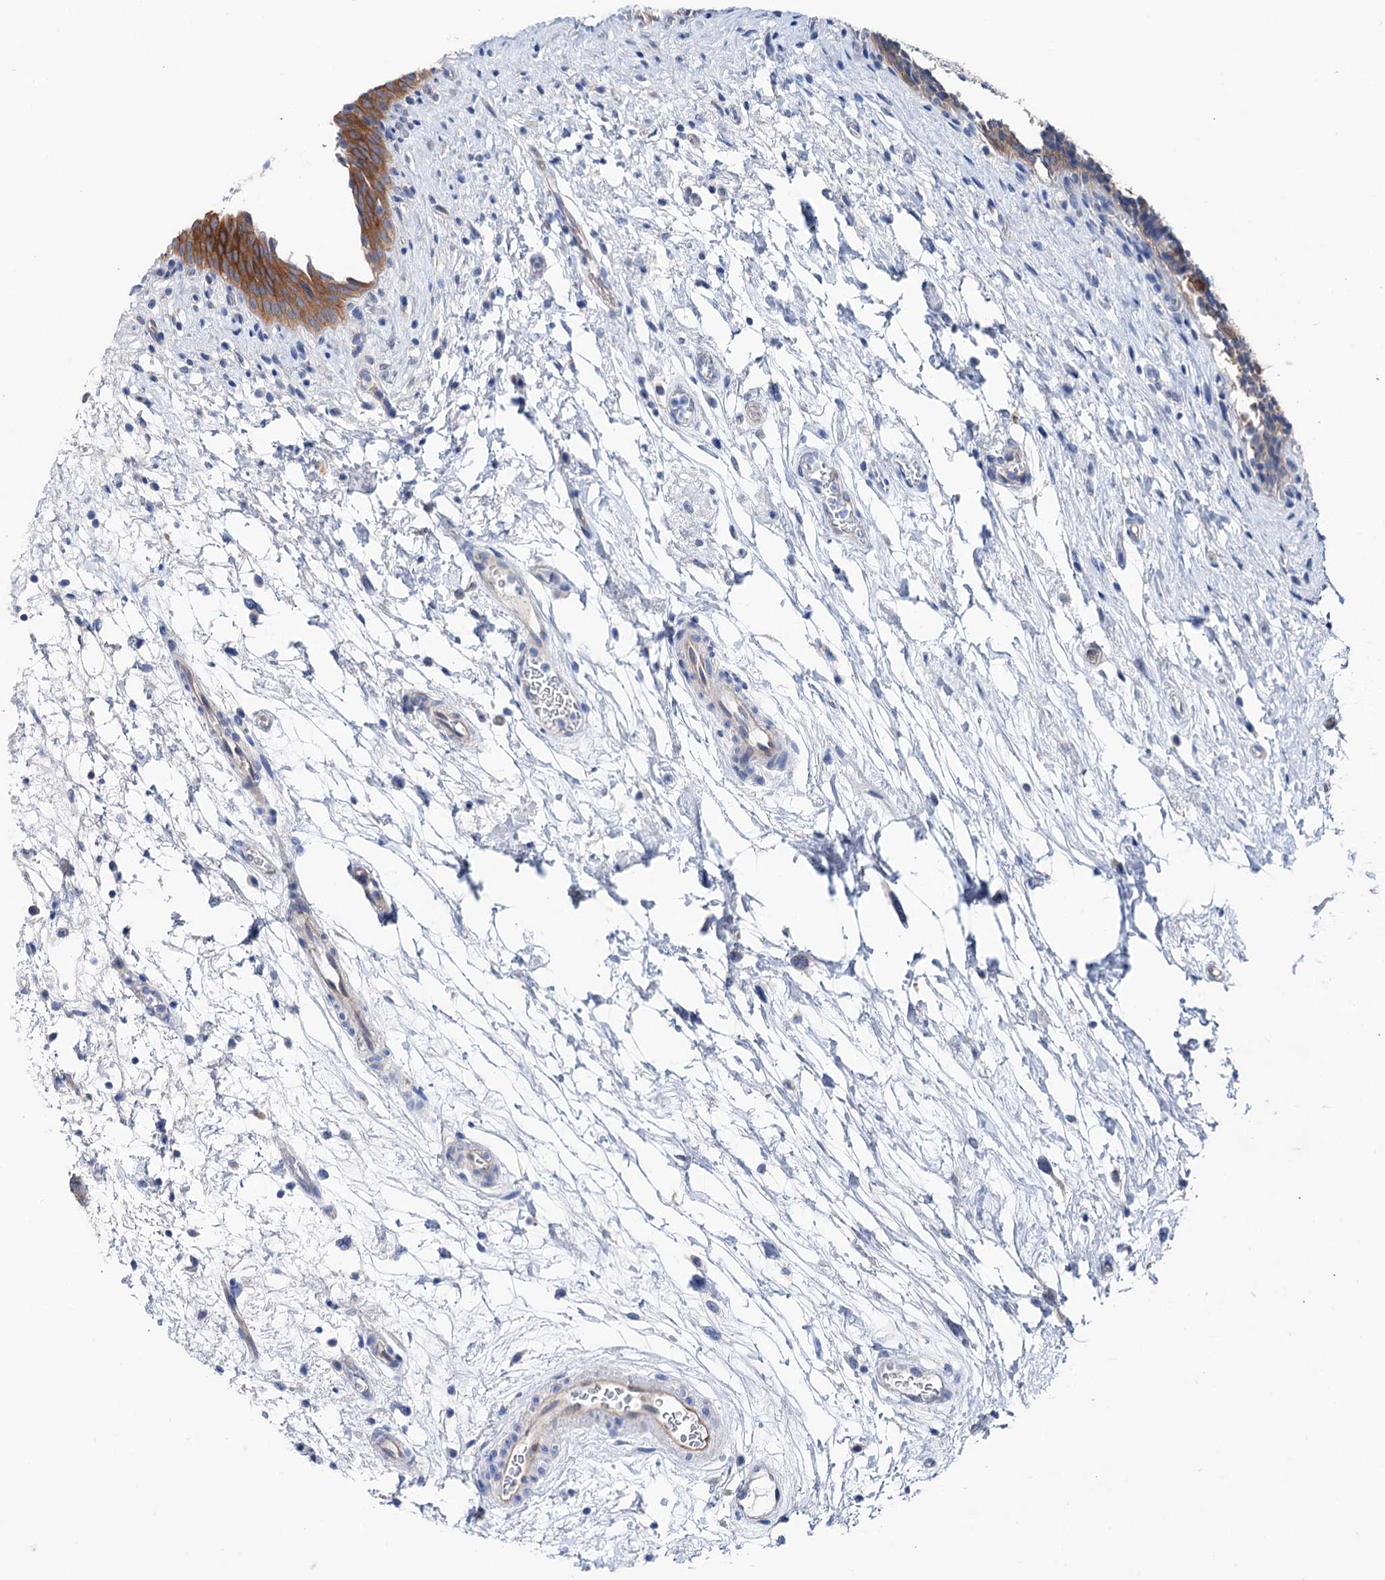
{"staining": {"intensity": "strong", "quantity": ">75%", "location": "cytoplasmic/membranous"}, "tissue": "urinary bladder", "cell_type": "Urothelial cells", "image_type": "normal", "snomed": [{"axis": "morphology", "description": "Normal tissue, NOS"}, {"axis": "topography", "description": "Urinary bladder"}], "caption": "This histopathology image displays IHC staining of benign human urinary bladder, with high strong cytoplasmic/membranous positivity in about >75% of urothelial cells.", "gene": "SHROOM1", "patient": {"sex": "male", "age": 83}}